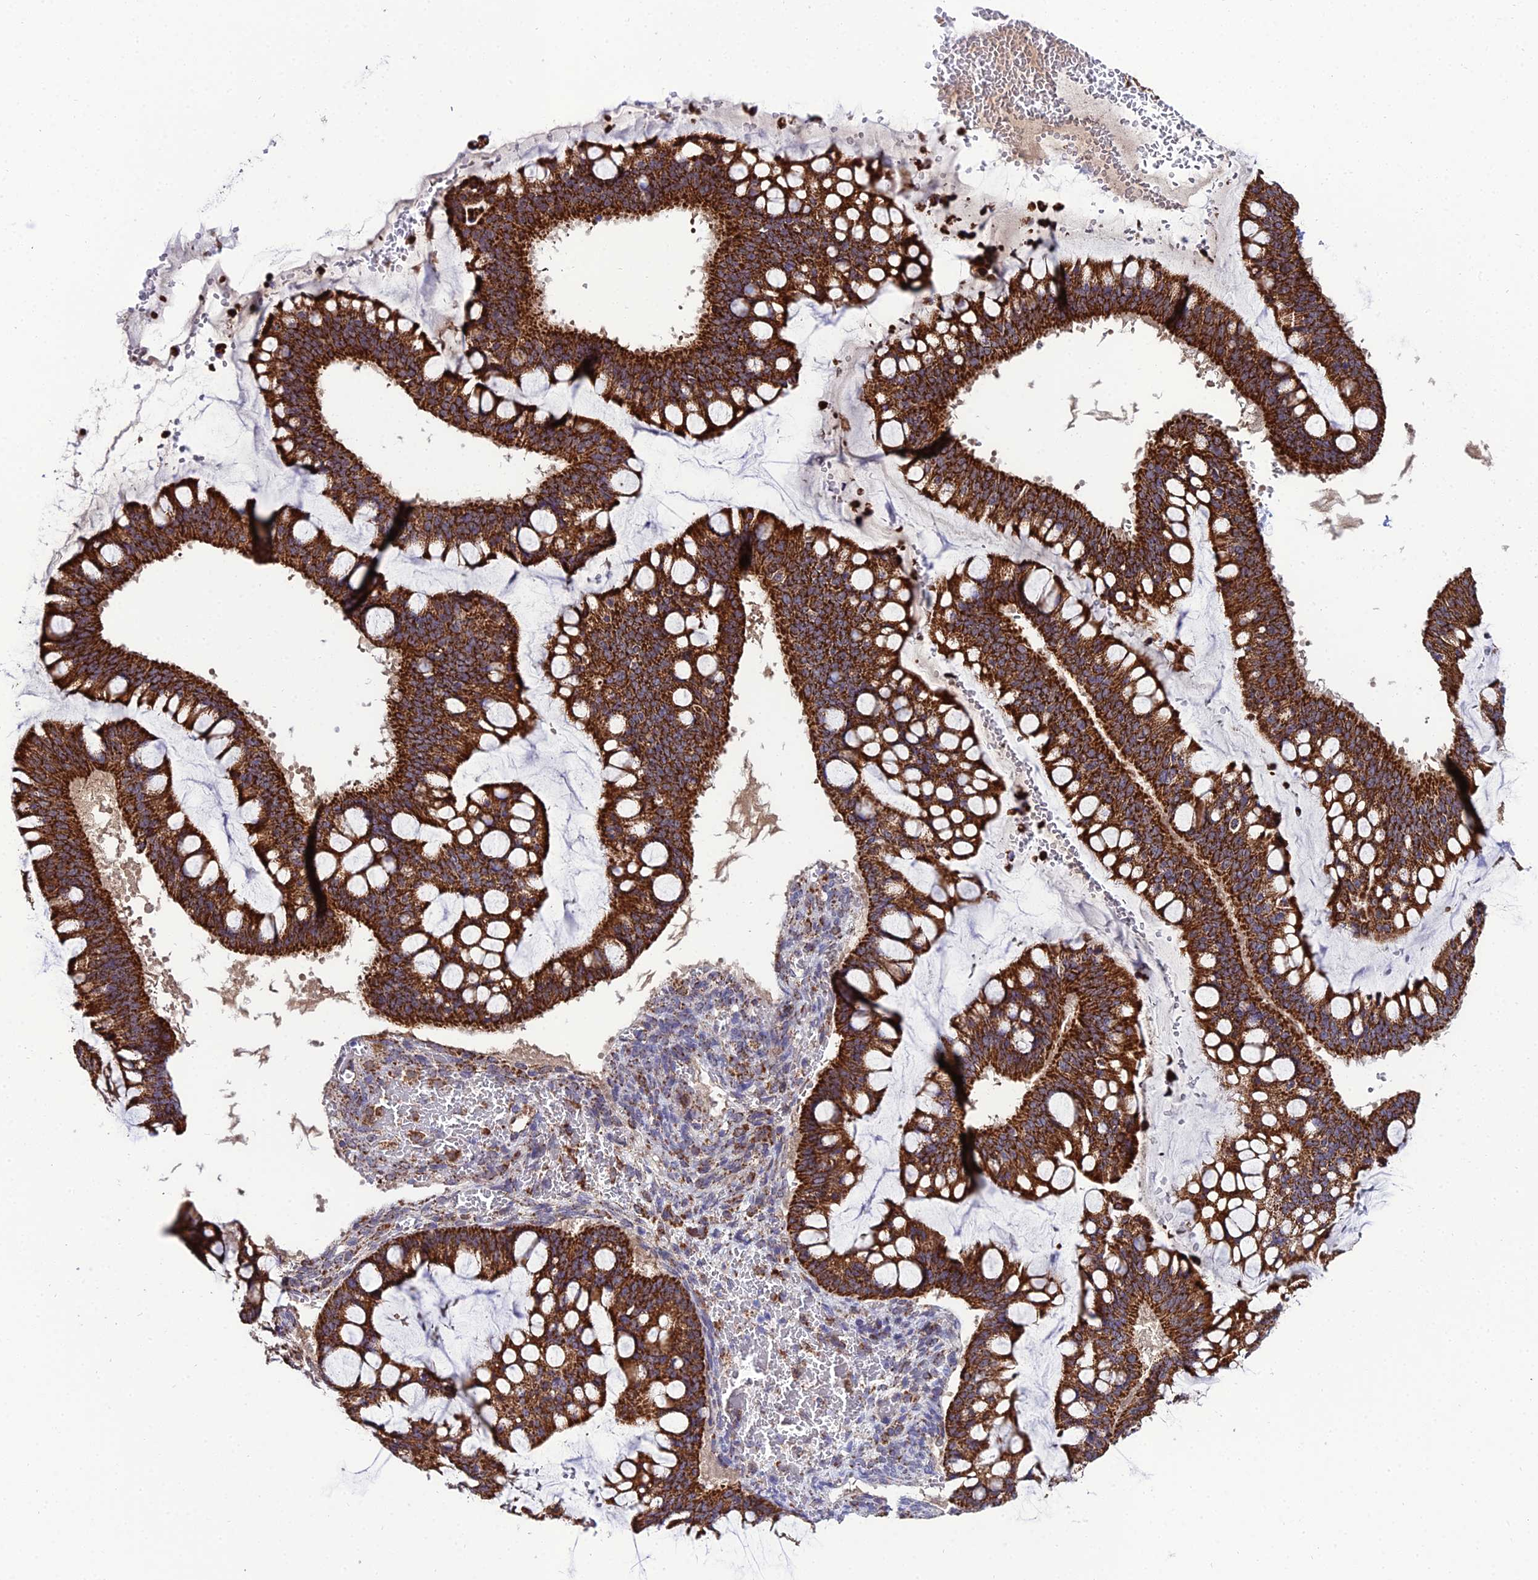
{"staining": {"intensity": "strong", "quantity": ">75%", "location": "cytoplasmic/membranous"}, "tissue": "ovarian cancer", "cell_type": "Tumor cells", "image_type": "cancer", "snomed": [{"axis": "morphology", "description": "Cystadenocarcinoma, mucinous, NOS"}, {"axis": "topography", "description": "Ovary"}], "caption": "Mucinous cystadenocarcinoma (ovarian) stained for a protein reveals strong cytoplasmic/membranous positivity in tumor cells.", "gene": "PSMD2", "patient": {"sex": "female", "age": 73}}